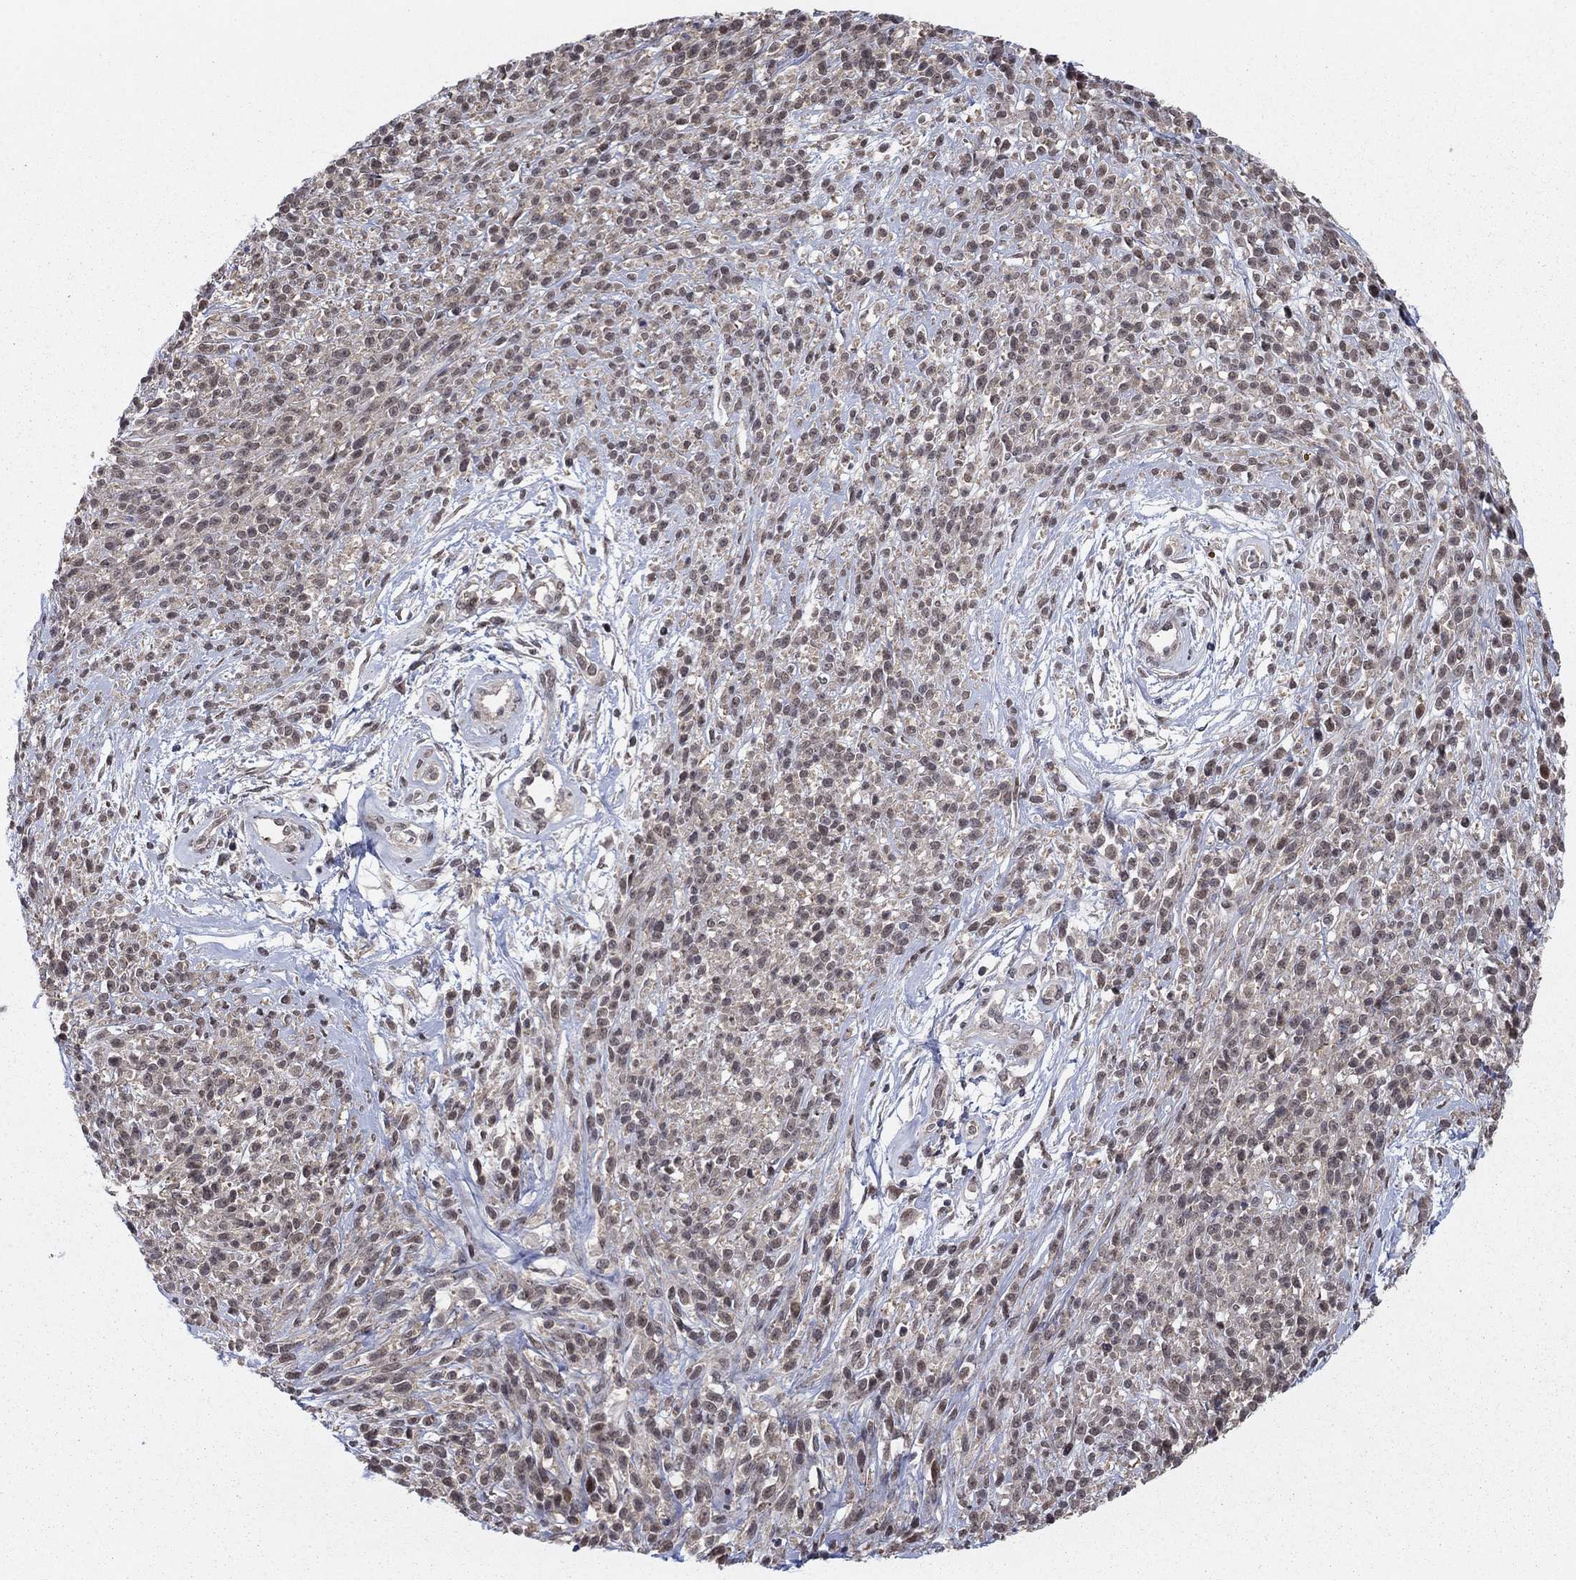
{"staining": {"intensity": "negative", "quantity": "none", "location": "none"}, "tissue": "melanoma", "cell_type": "Tumor cells", "image_type": "cancer", "snomed": [{"axis": "morphology", "description": "Malignant melanoma, NOS"}, {"axis": "topography", "description": "Skin"}, {"axis": "topography", "description": "Skin of trunk"}], "caption": "Immunohistochemistry photomicrograph of human melanoma stained for a protein (brown), which demonstrates no positivity in tumor cells.", "gene": "PSMC1", "patient": {"sex": "male", "age": 74}}